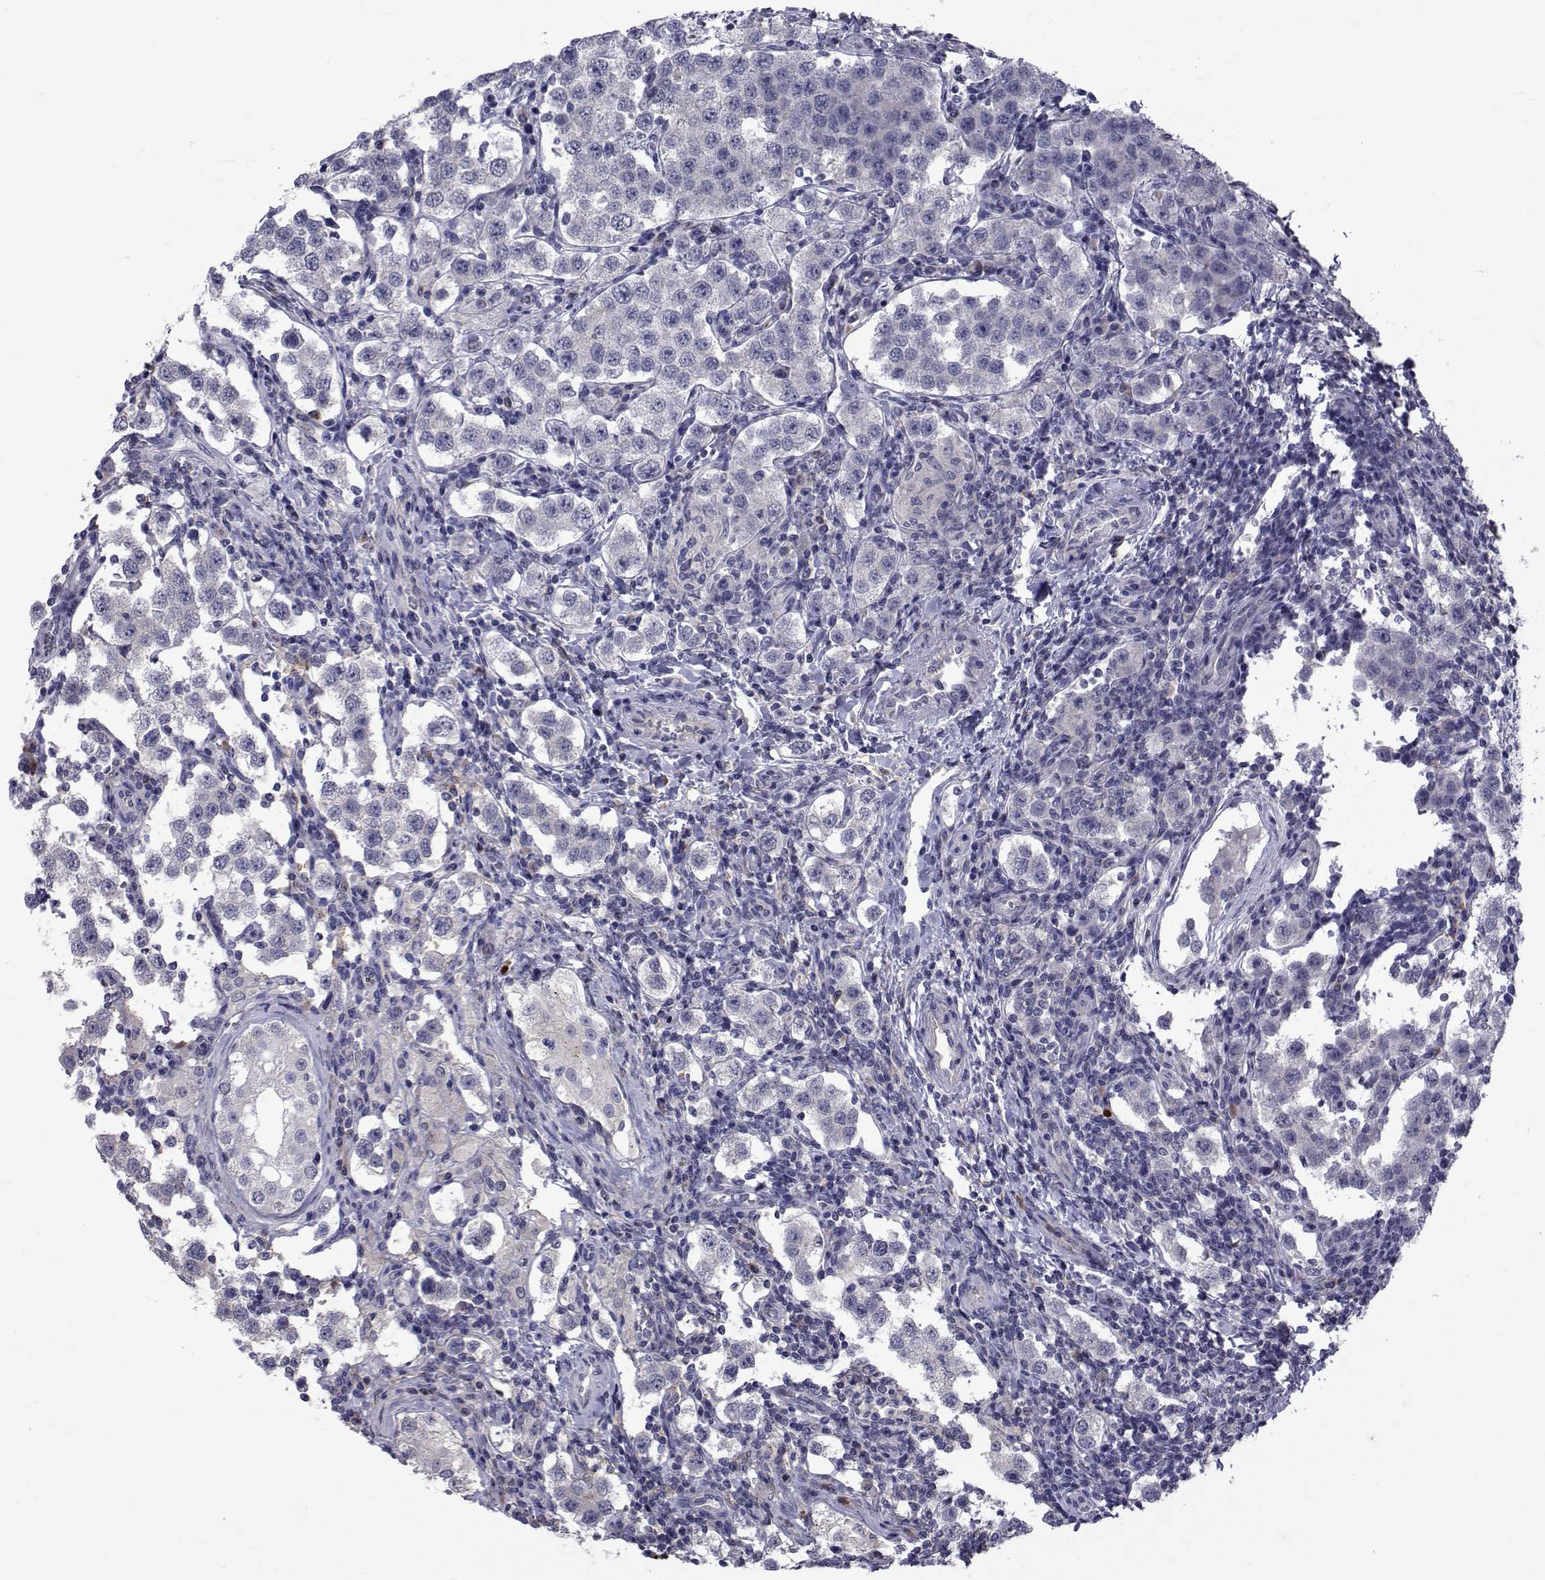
{"staining": {"intensity": "negative", "quantity": "none", "location": "none"}, "tissue": "testis cancer", "cell_type": "Tumor cells", "image_type": "cancer", "snomed": [{"axis": "morphology", "description": "Seminoma, NOS"}, {"axis": "topography", "description": "Testis"}], "caption": "The IHC histopathology image has no significant expression in tumor cells of testis cancer (seminoma) tissue.", "gene": "TNFRSF11B", "patient": {"sex": "male", "age": 37}}